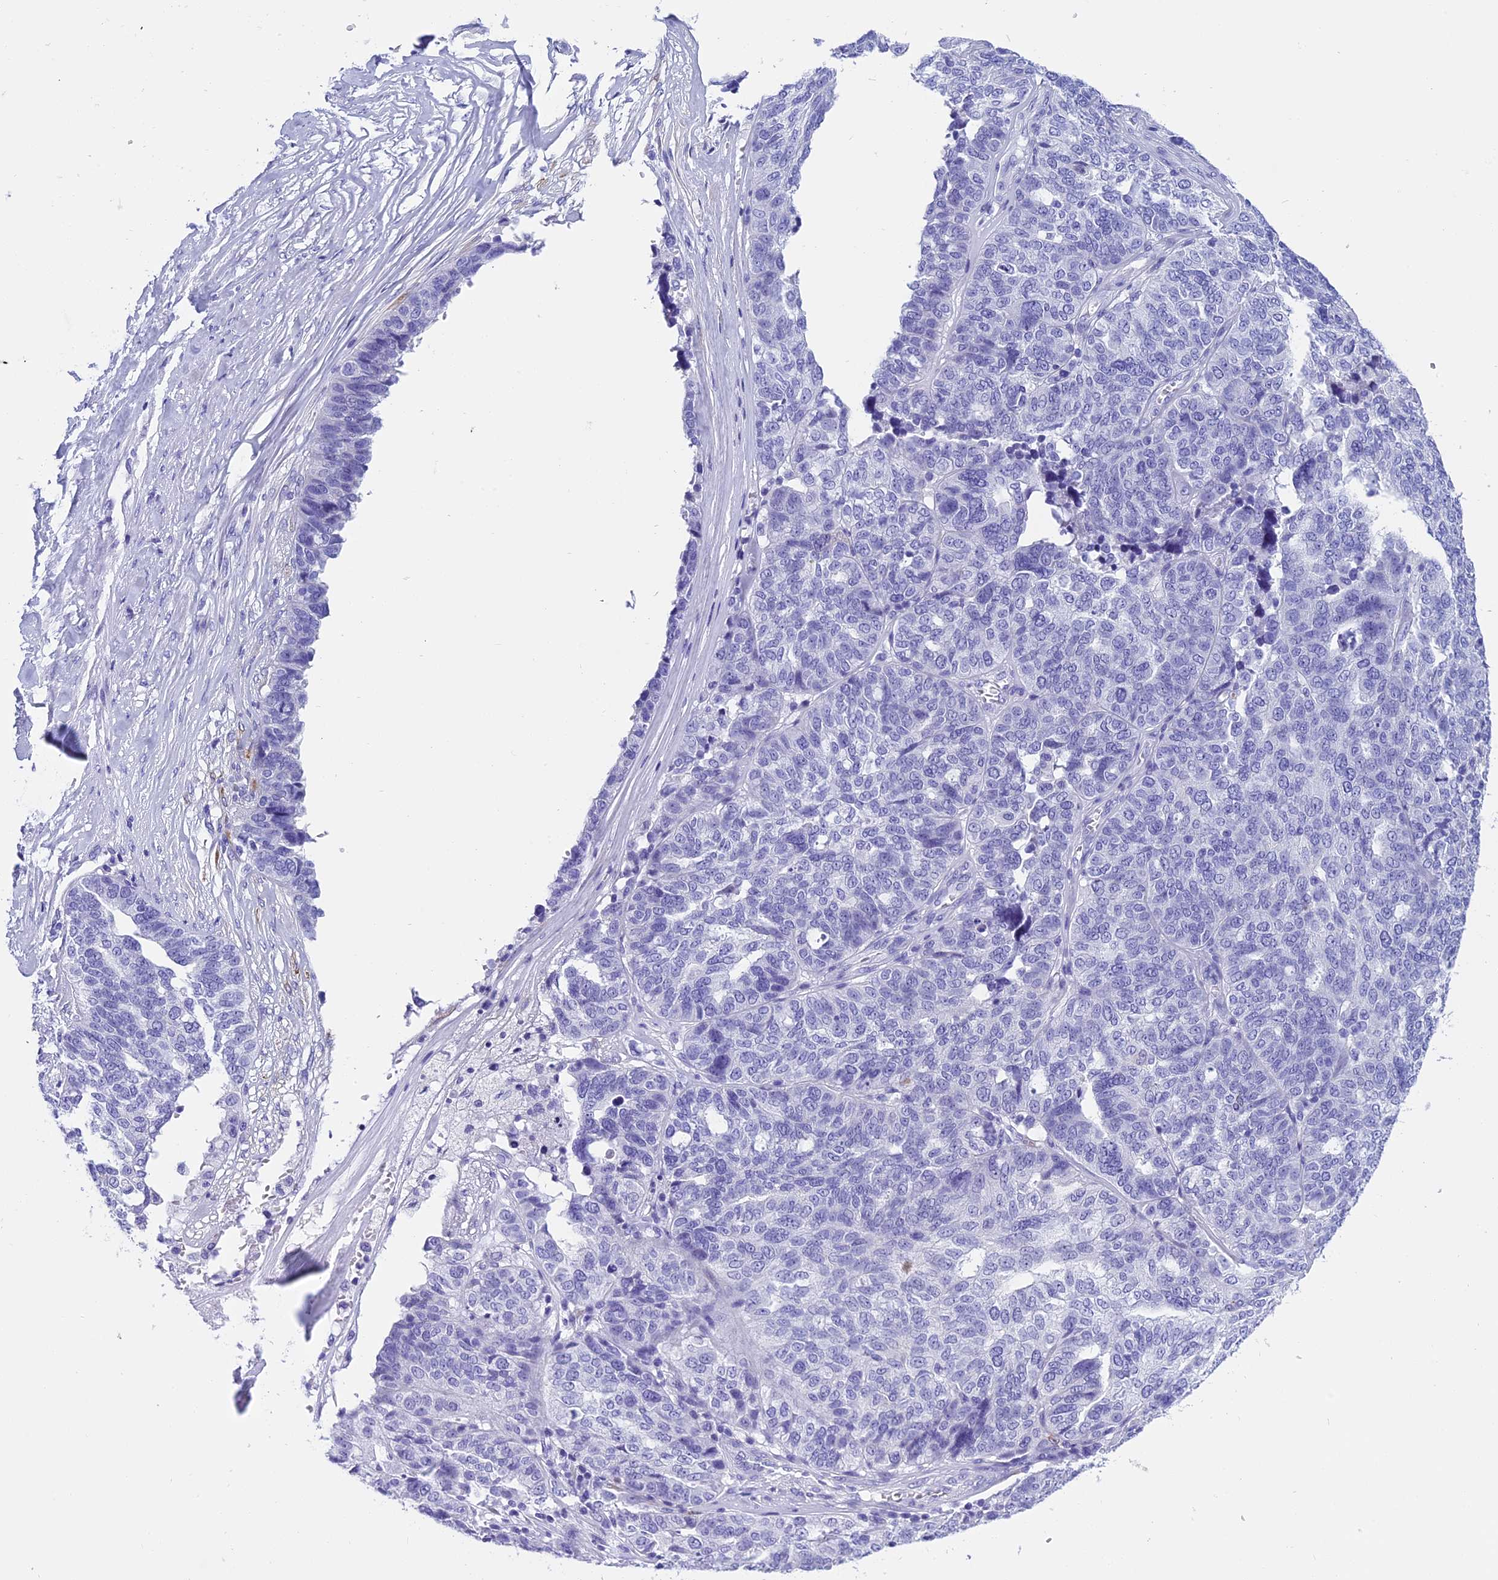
{"staining": {"intensity": "negative", "quantity": "none", "location": "none"}, "tissue": "ovarian cancer", "cell_type": "Tumor cells", "image_type": "cancer", "snomed": [{"axis": "morphology", "description": "Cystadenocarcinoma, serous, NOS"}, {"axis": "topography", "description": "Ovary"}], "caption": "The immunohistochemistry histopathology image has no significant staining in tumor cells of serous cystadenocarcinoma (ovarian) tissue.", "gene": "KCTD14", "patient": {"sex": "female", "age": 59}}